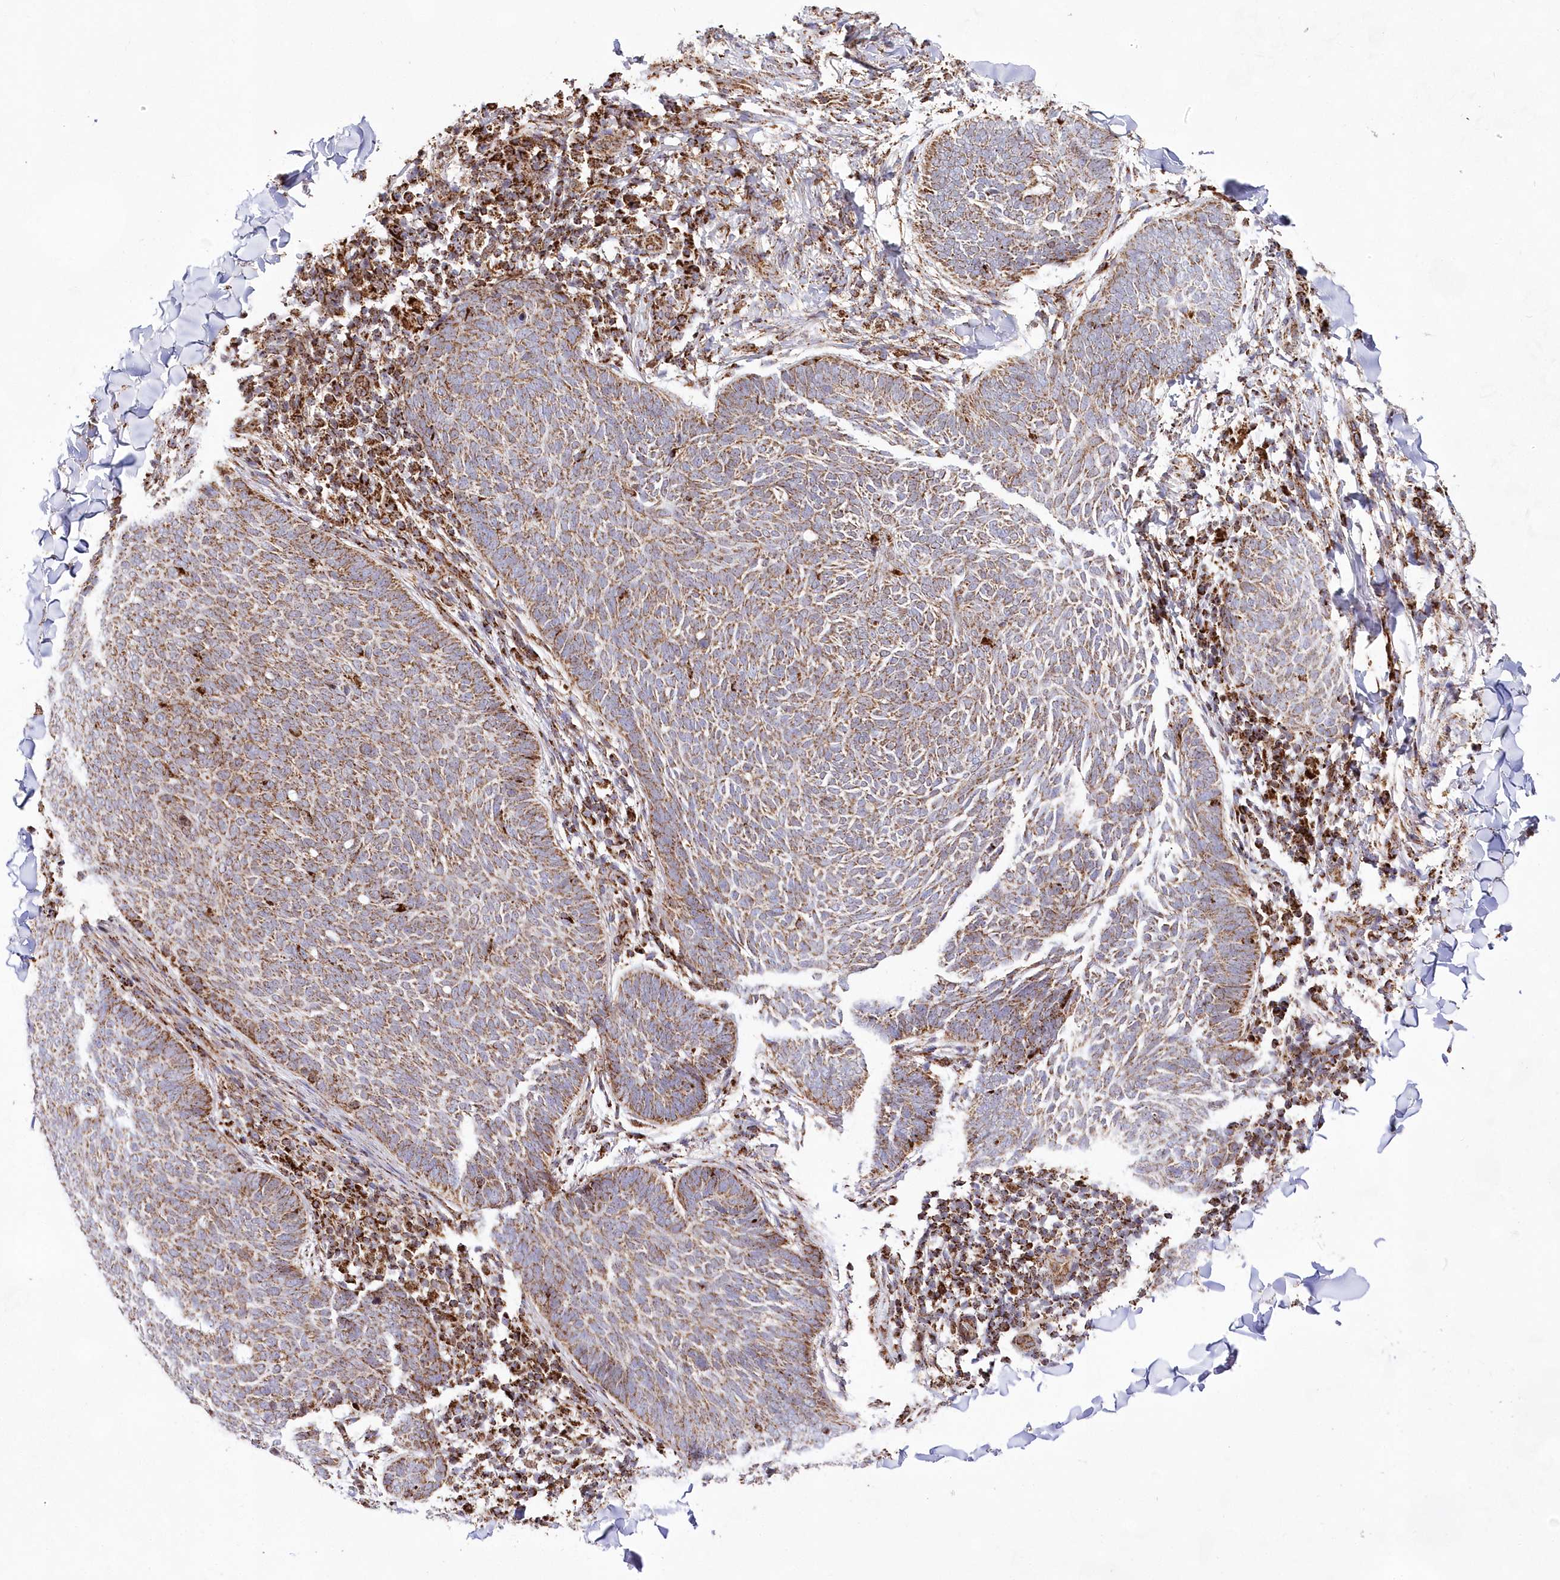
{"staining": {"intensity": "moderate", "quantity": ">75%", "location": "cytoplasmic/membranous"}, "tissue": "skin cancer", "cell_type": "Tumor cells", "image_type": "cancer", "snomed": [{"axis": "morphology", "description": "Normal tissue, NOS"}, {"axis": "morphology", "description": "Basal cell carcinoma"}, {"axis": "topography", "description": "Skin"}], "caption": "Tumor cells show moderate cytoplasmic/membranous staining in approximately >75% of cells in basal cell carcinoma (skin).", "gene": "HADHB", "patient": {"sex": "male", "age": 50}}